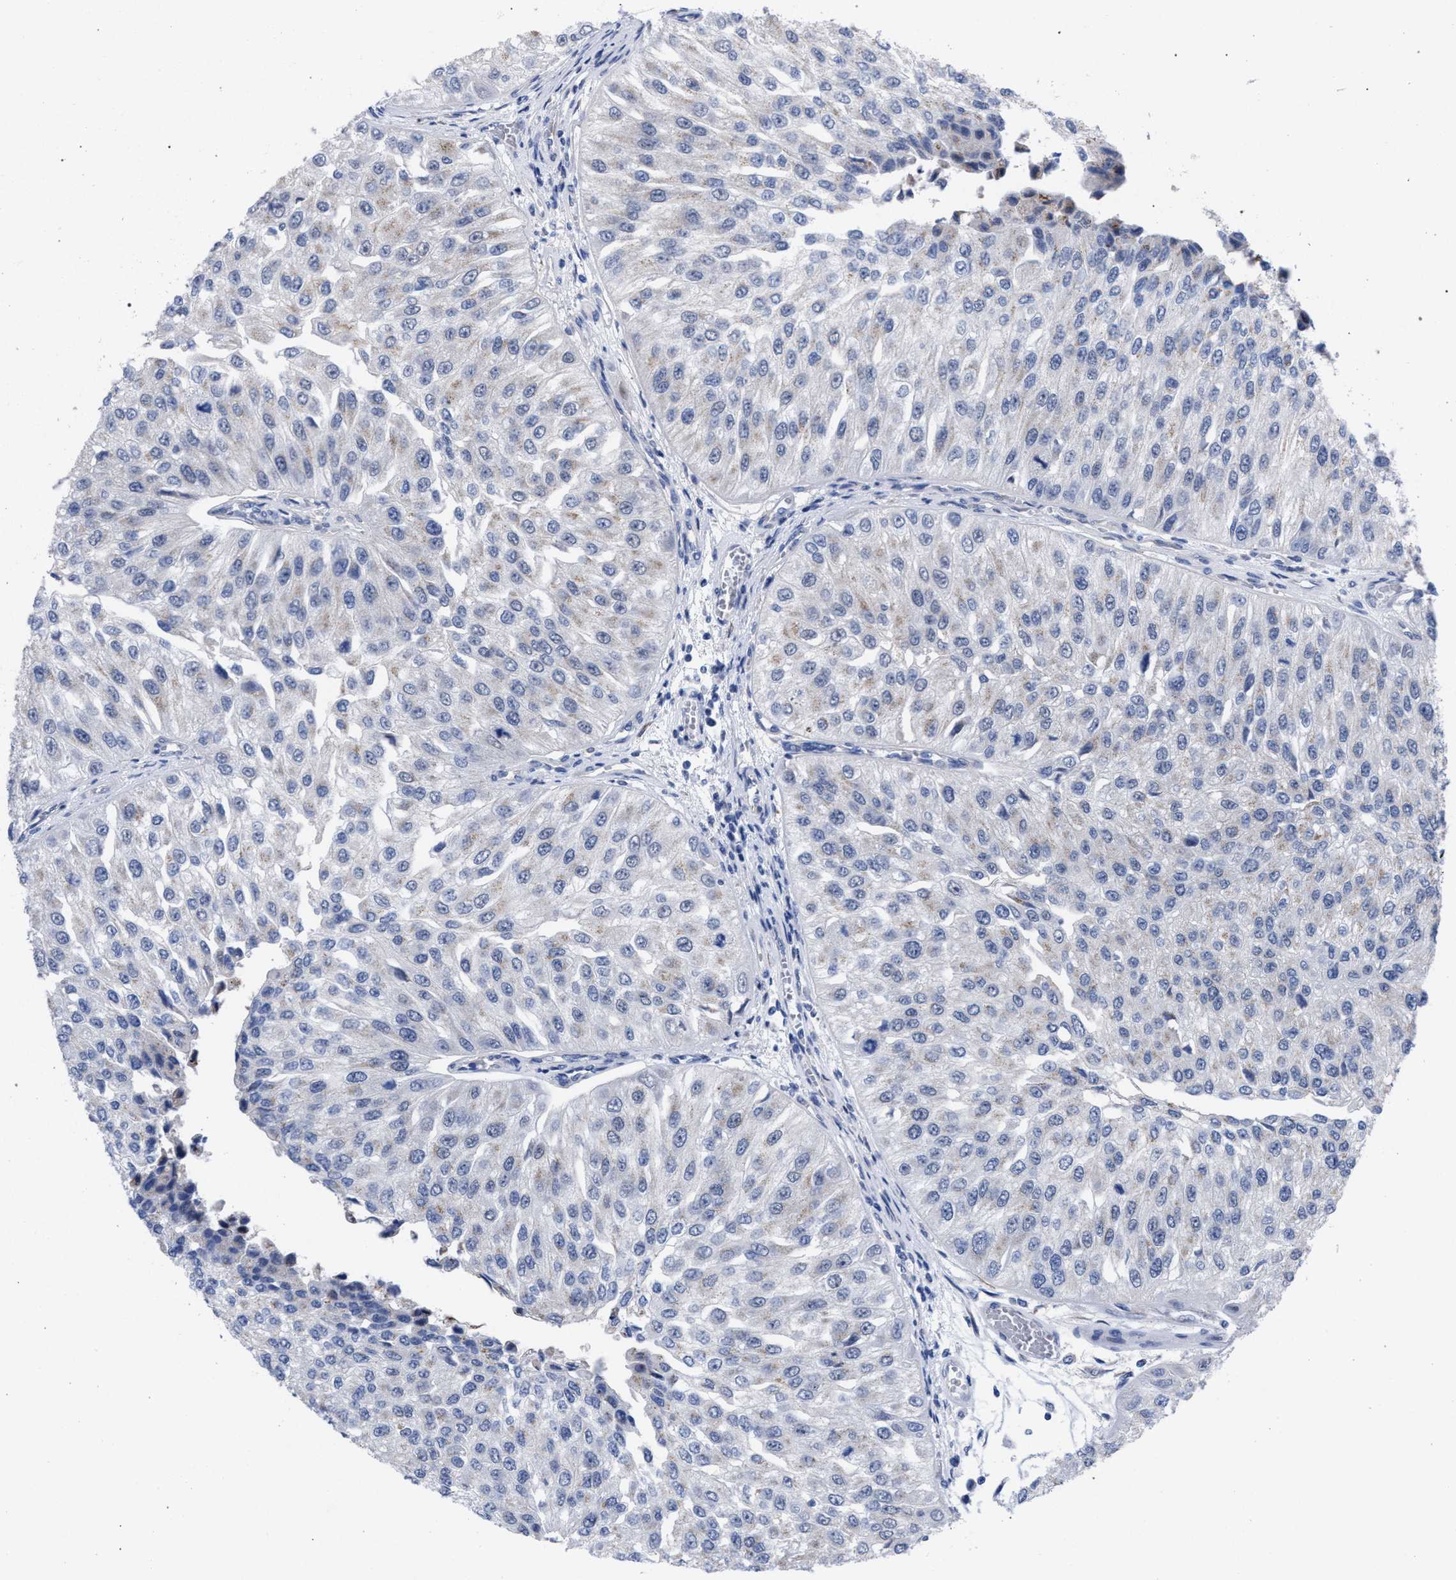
{"staining": {"intensity": "weak", "quantity": "<25%", "location": "cytoplasmic/membranous"}, "tissue": "urothelial cancer", "cell_type": "Tumor cells", "image_type": "cancer", "snomed": [{"axis": "morphology", "description": "Urothelial carcinoma, High grade"}, {"axis": "topography", "description": "Kidney"}, {"axis": "topography", "description": "Urinary bladder"}], "caption": "The histopathology image exhibits no staining of tumor cells in urothelial cancer.", "gene": "GOLGA2", "patient": {"sex": "male", "age": 77}}